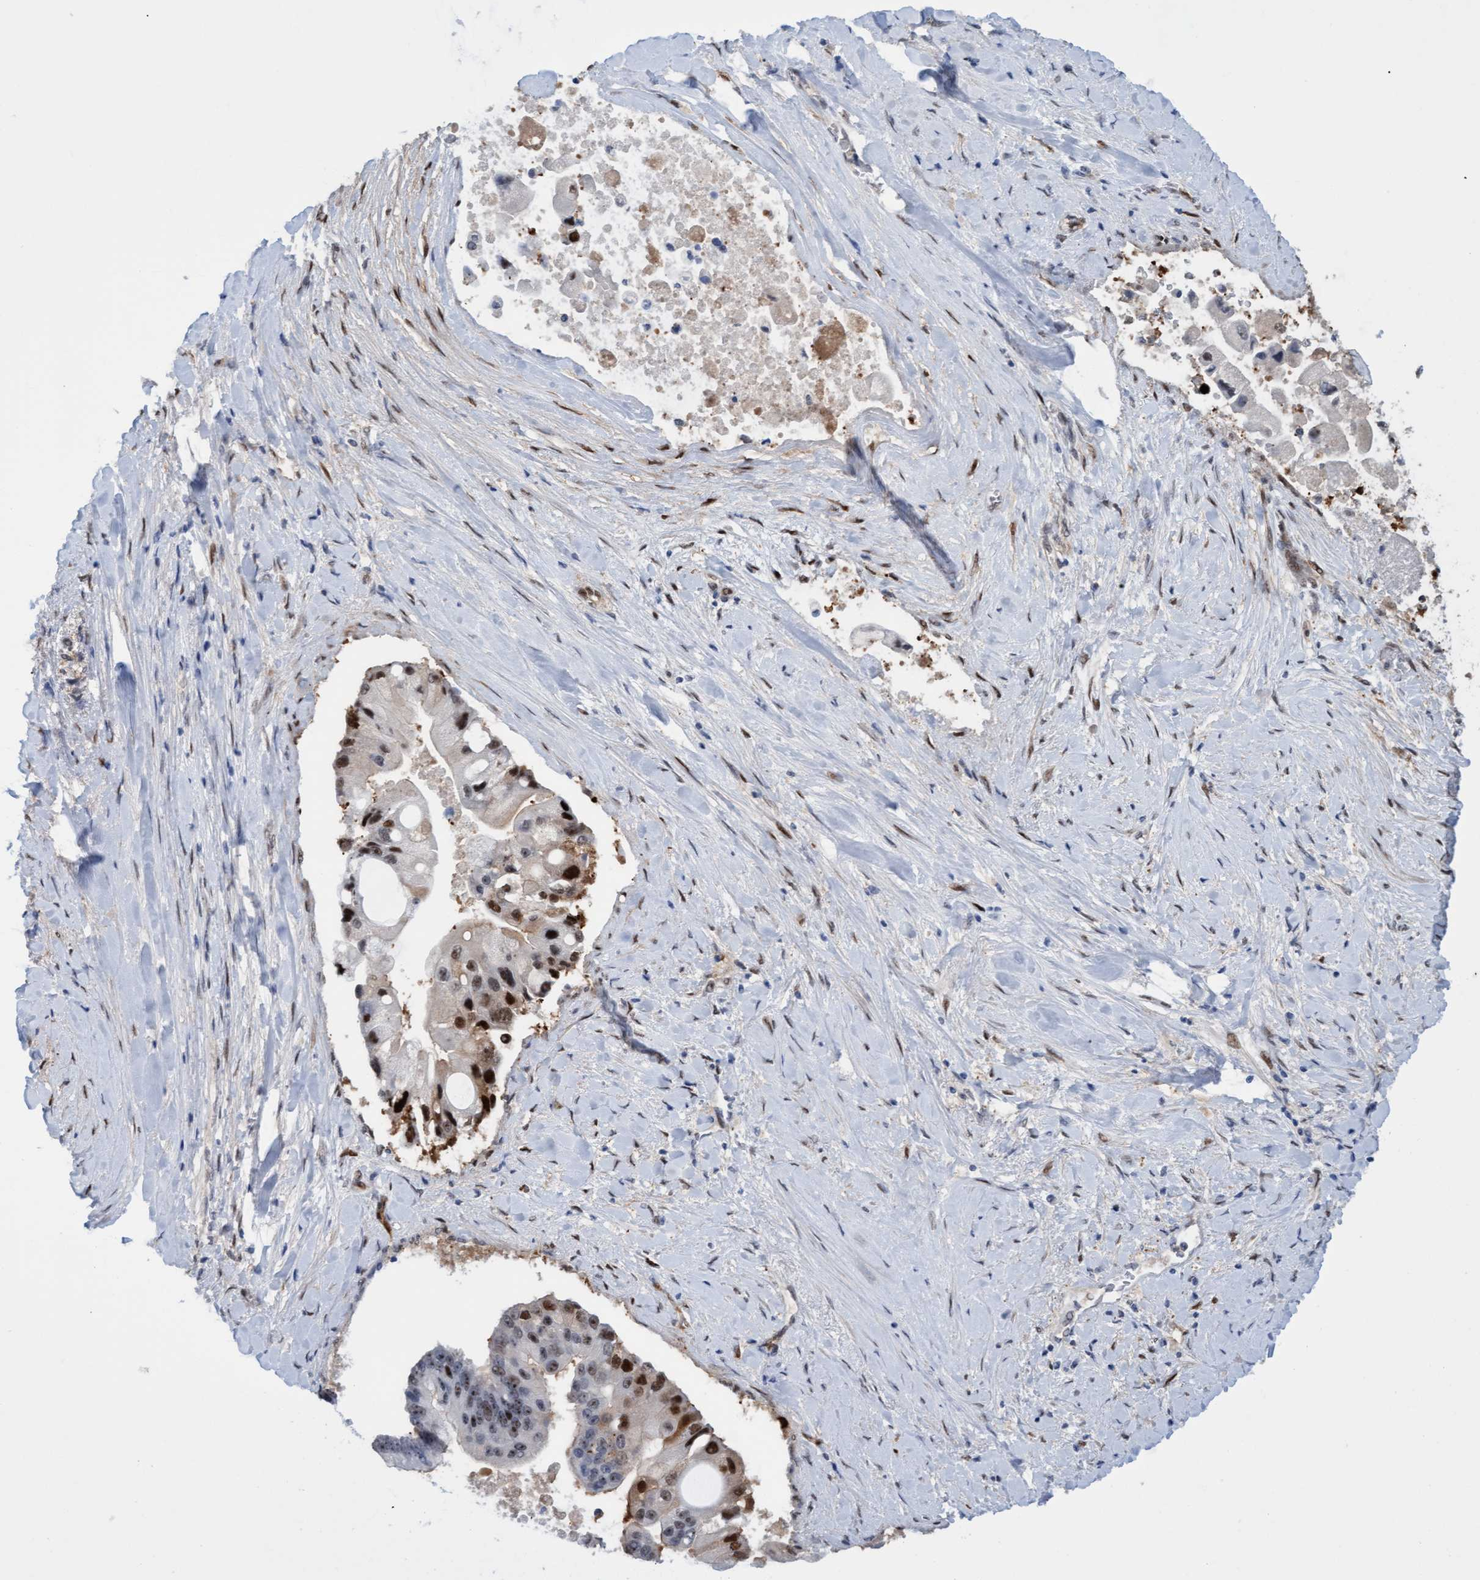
{"staining": {"intensity": "strong", "quantity": "25%-75%", "location": "nuclear"}, "tissue": "liver cancer", "cell_type": "Tumor cells", "image_type": "cancer", "snomed": [{"axis": "morphology", "description": "Cholangiocarcinoma"}, {"axis": "topography", "description": "Liver"}], "caption": "Approximately 25%-75% of tumor cells in human cholangiocarcinoma (liver) reveal strong nuclear protein staining as visualized by brown immunohistochemical staining.", "gene": "PINX1", "patient": {"sex": "male", "age": 50}}